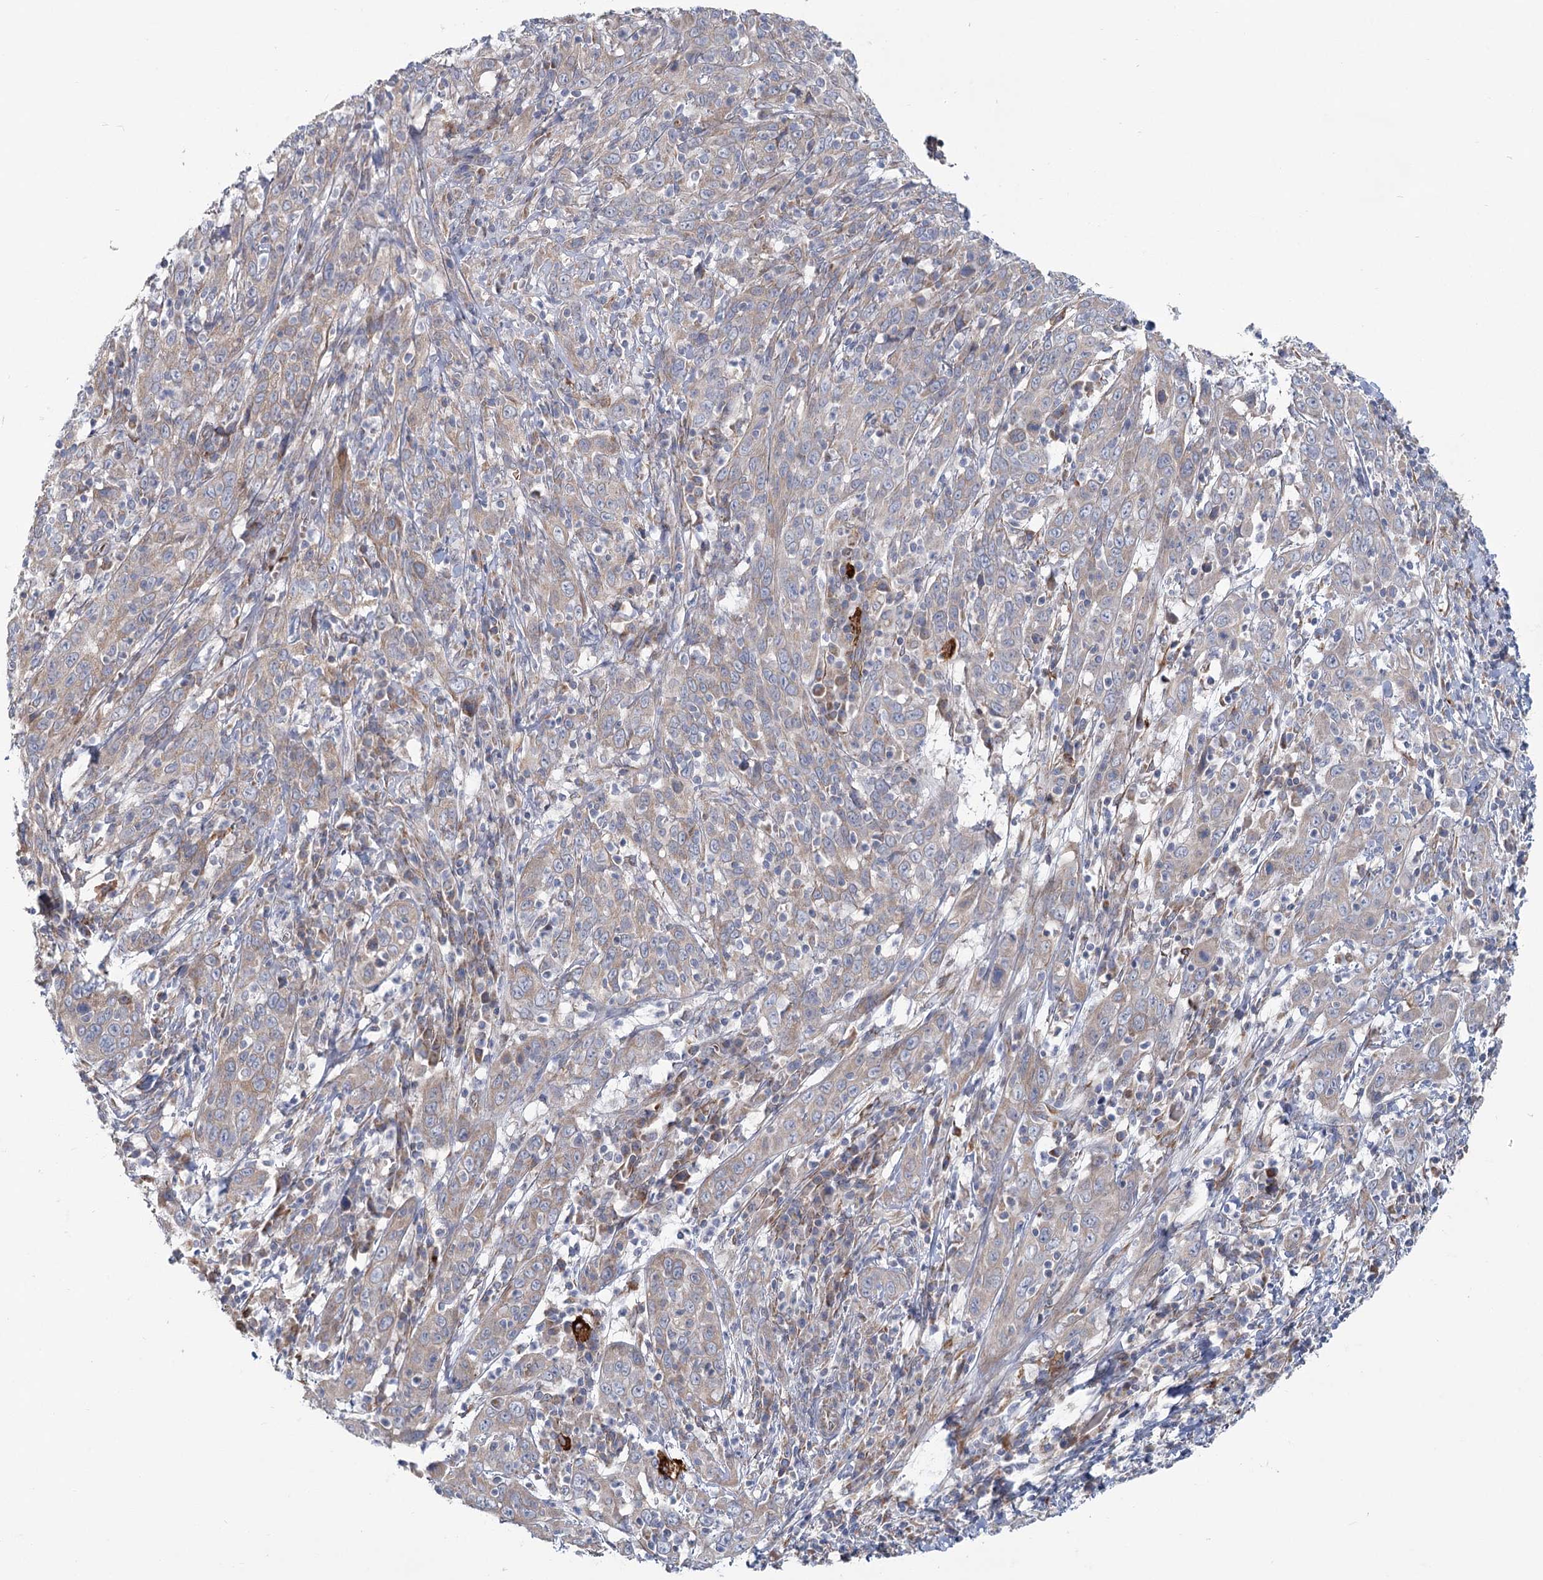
{"staining": {"intensity": "weak", "quantity": "25%-75%", "location": "cytoplasmic/membranous"}, "tissue": "cervical cancer", "cell_type": "Tumor cells", "image_type": "cancer", "snomed": [{"axis": "morphology", "description": "Squamous cell carcinoma, NOS"}, {"axis": "topography", "description": "Cervix"}], "caption": "Squamous cell carcinoma (cervical) stained with DAB (3,3'-diaminobenzidine) immunohistochemistry (IHC) demonstrates low levels of weak cytoplasmic/membranous positivity in about 25%-75% of tumor cells.", "gene": "CIB4", "patient": {"sex": "female", "age": 46}}